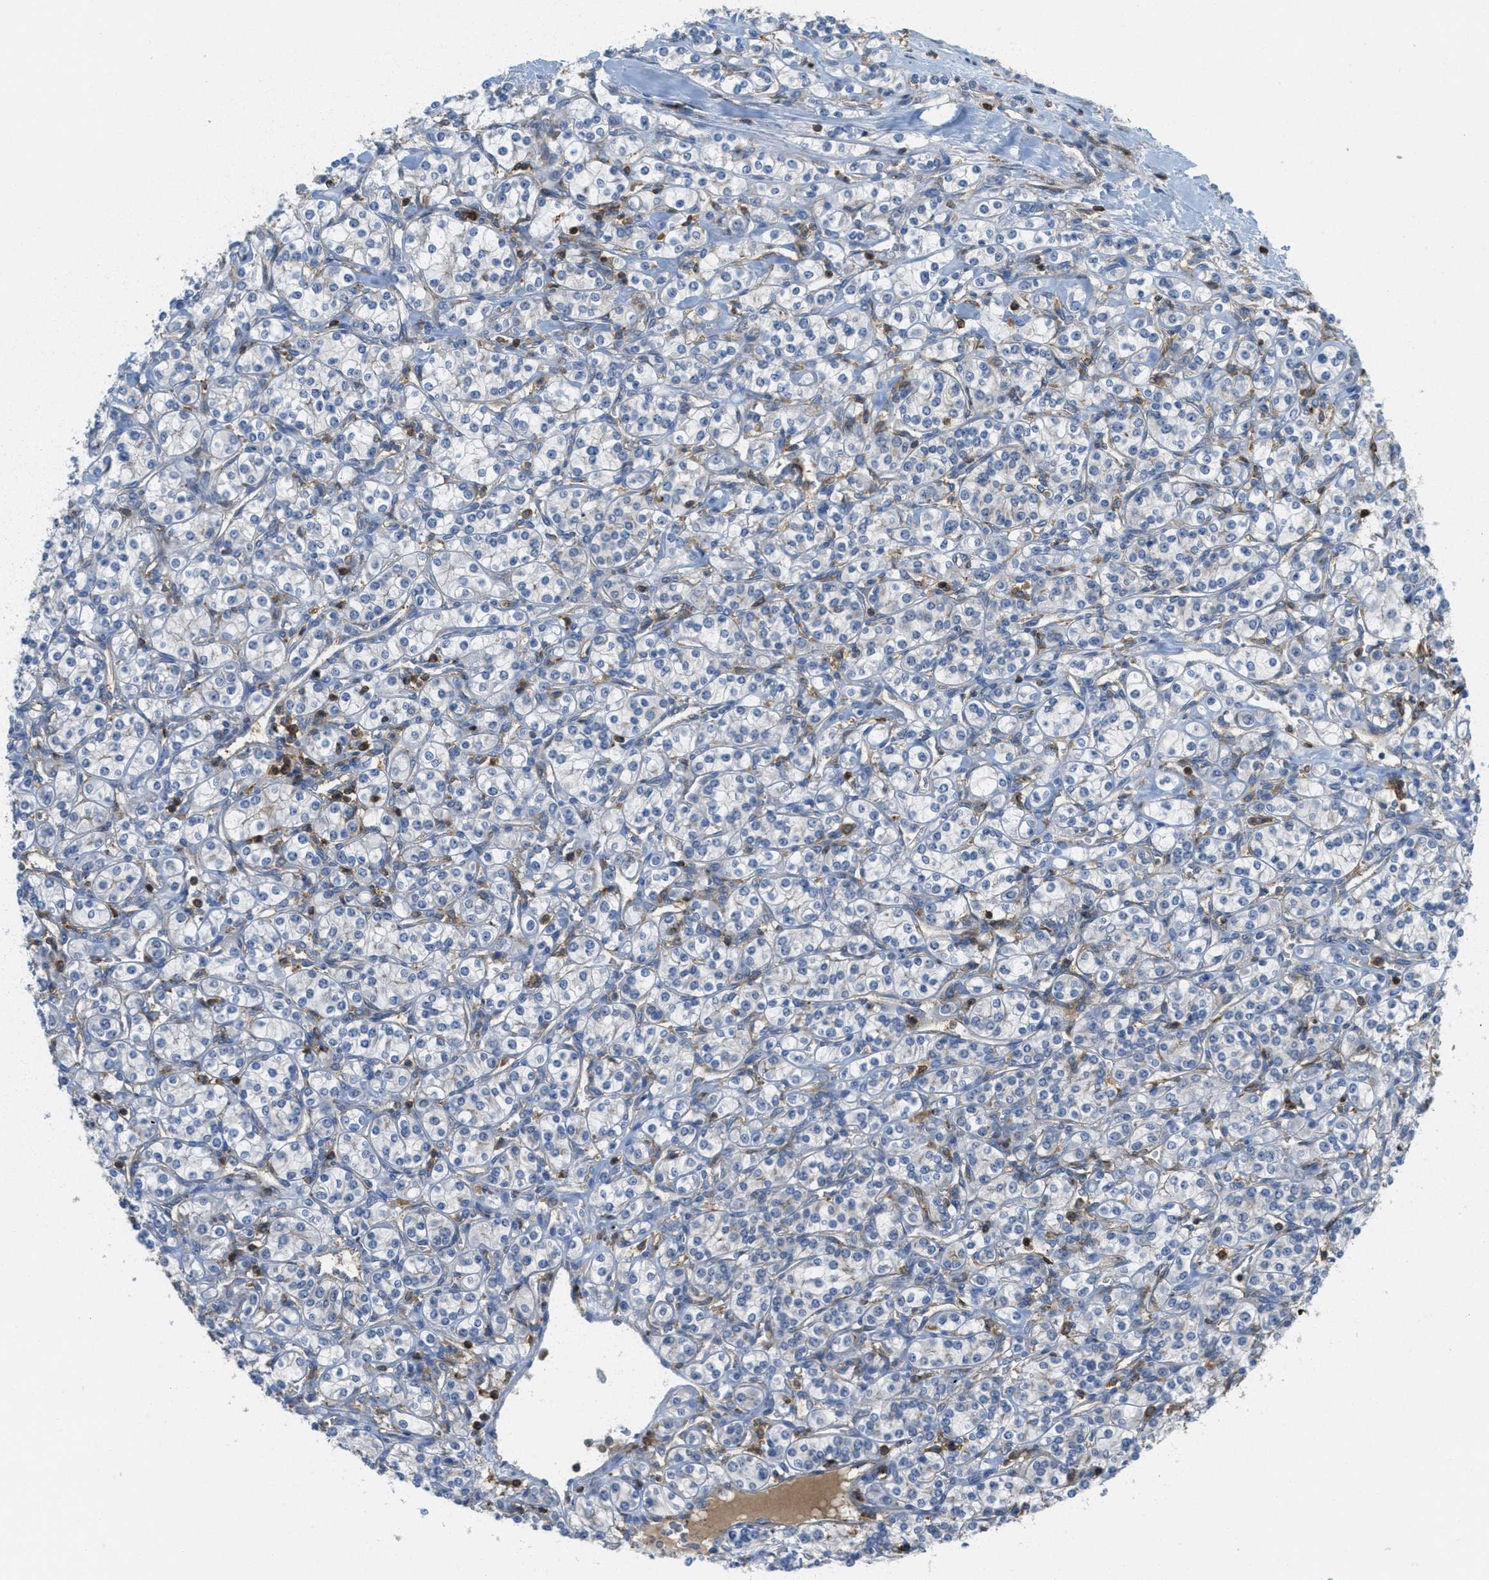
{"staining": {"intensity": "negative", "quantity": "none", "location": "none"}, "tissue": "renal cancer", "cell_type": "Tumor cells", "image_type": "cancer", "snomed": [{"axis": "morphology", "description": "Adenocarcinoma, NOS"}, {"axis": "topography", "description": "Kidney"}], "caption": "Tumor cells are negative for brown protein staining in renal cancer.", "gene": "GRIK2", "patient": {"sex": "male", "age": 77}}